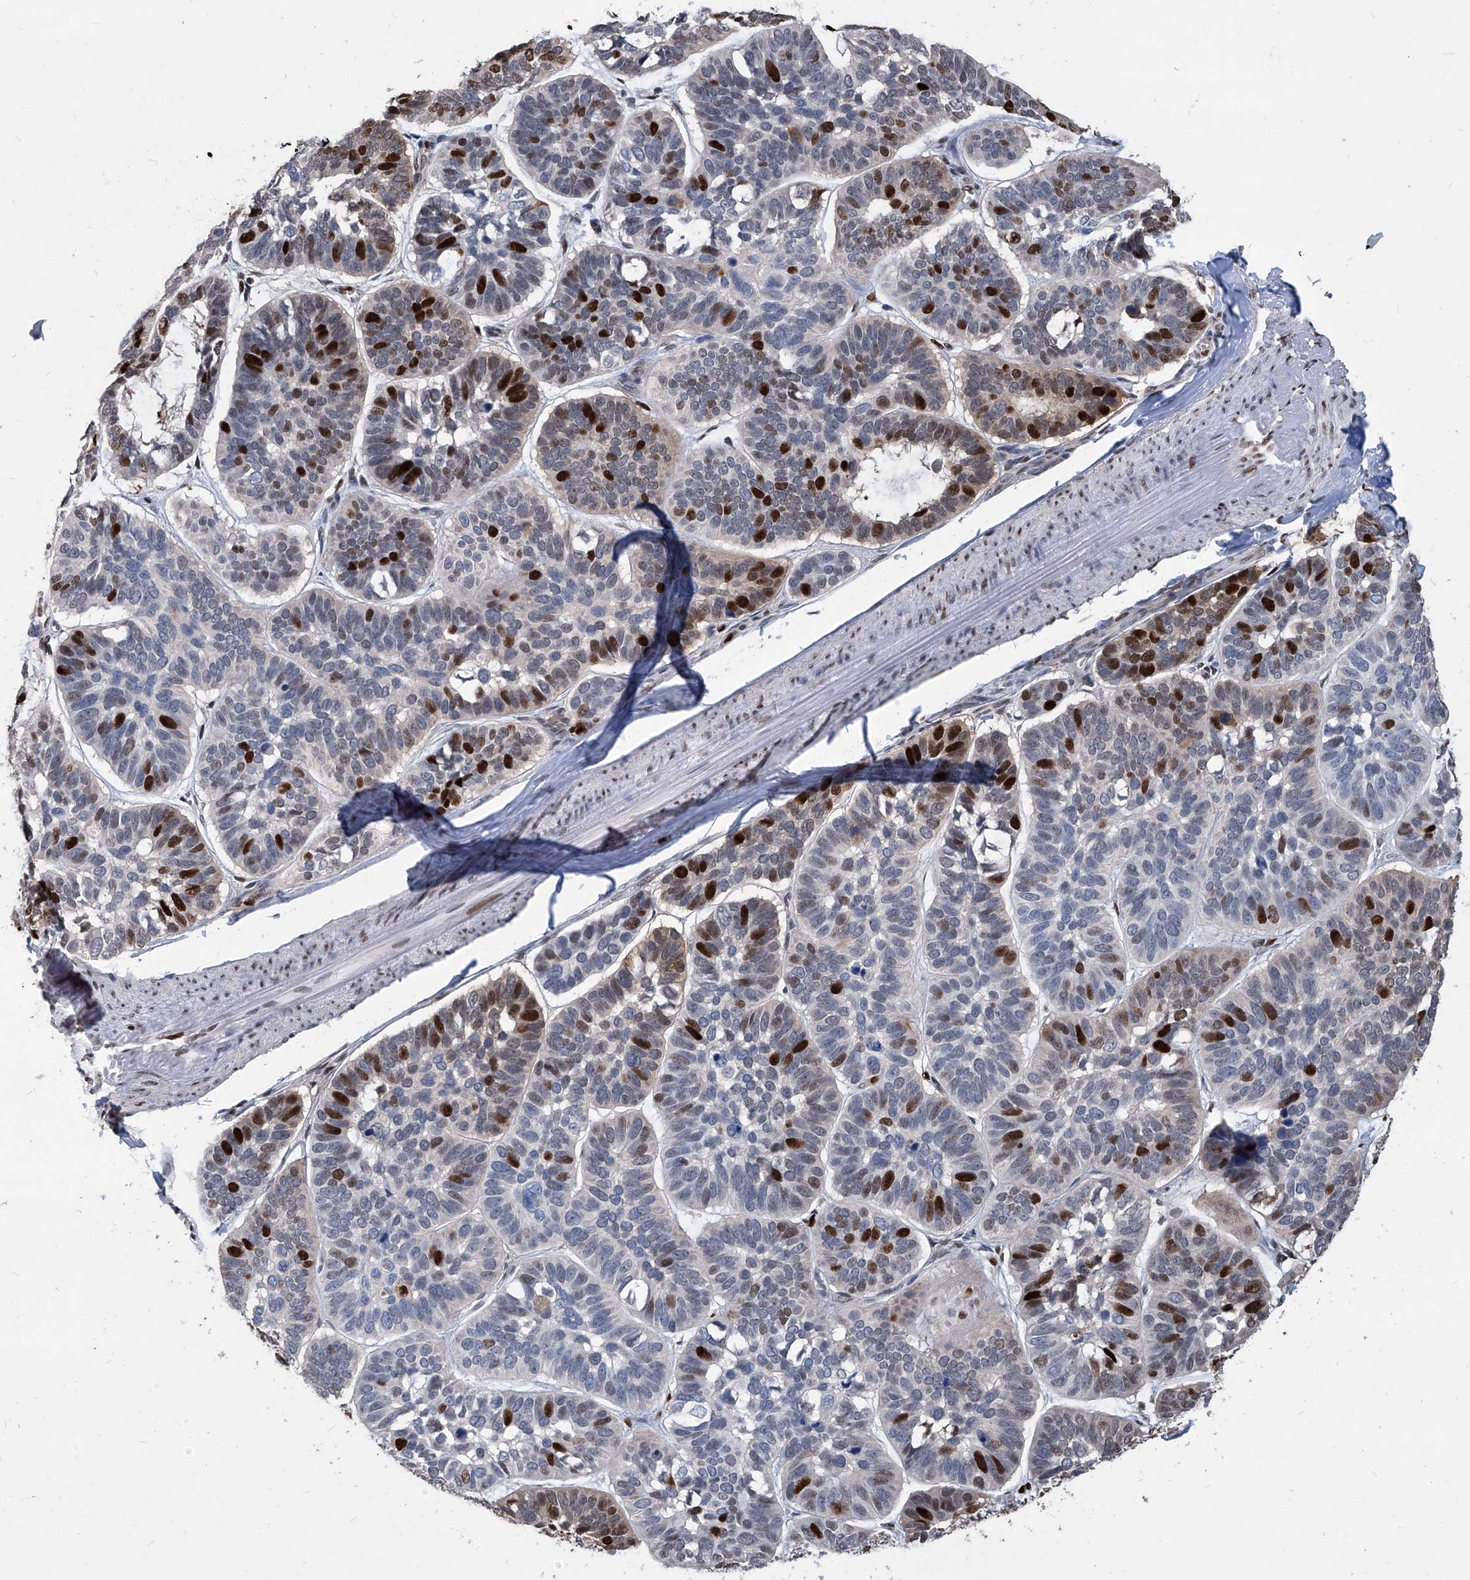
{"staining": {"intensity": "strong", "quantity": "<25%", "location": "nuclear"}, "tissue": "skin cancer", "cell_type": "Tumor cells", "image_type": "cancer", "snomed": [{"axis": "morphology", "description": "Basal cell carcinoma"}, {"axis": "topography", "description": "Skin"}], "caption": "Human skin cancer (basal cell carcinoma) stained with a protein marker shows strong staining in tumor cells.", "gene": "PCNA", "patient": {"sex": "male", "age": 62}}